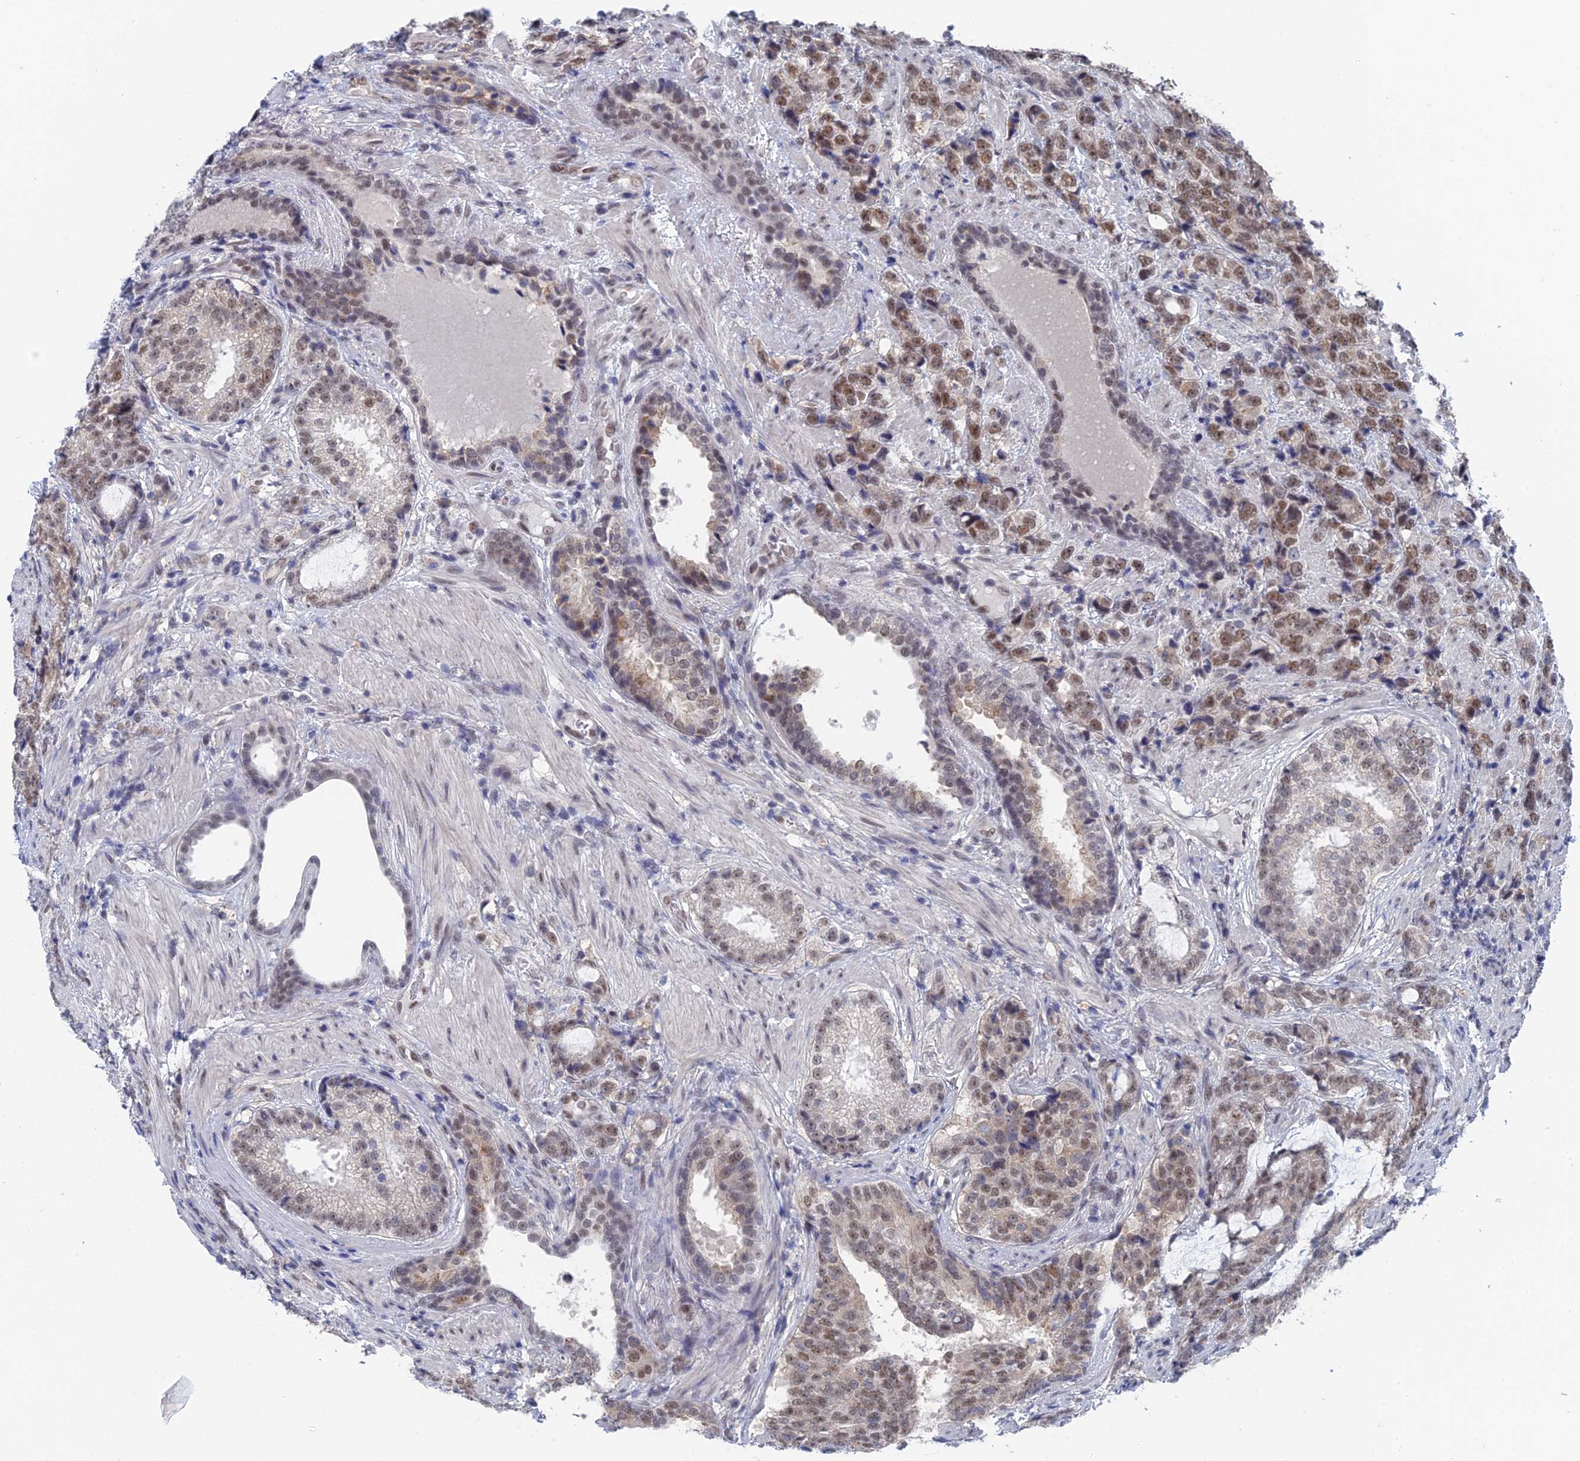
{"staining": {"intensity": "moderate", "quantity": "25%-75%", "location": "nuclear"}, "tissue": "prostate cancer", "cell_type": "Tumor cells", "image_type": "cancer", "snomed": [{"axis": "morphology", "description": "Adenocarcinoma, High grade"}, {"axis": "topography", "description": "Prostate"}], "caption": "Protein expression analysis of human prostate high-grade adenocarcinoma reveals moderate nuclear expression in approximately 25%-75% of tumor cells.", "gene": "TSSC4", "patient": {"sex": "male", "age": 67}}